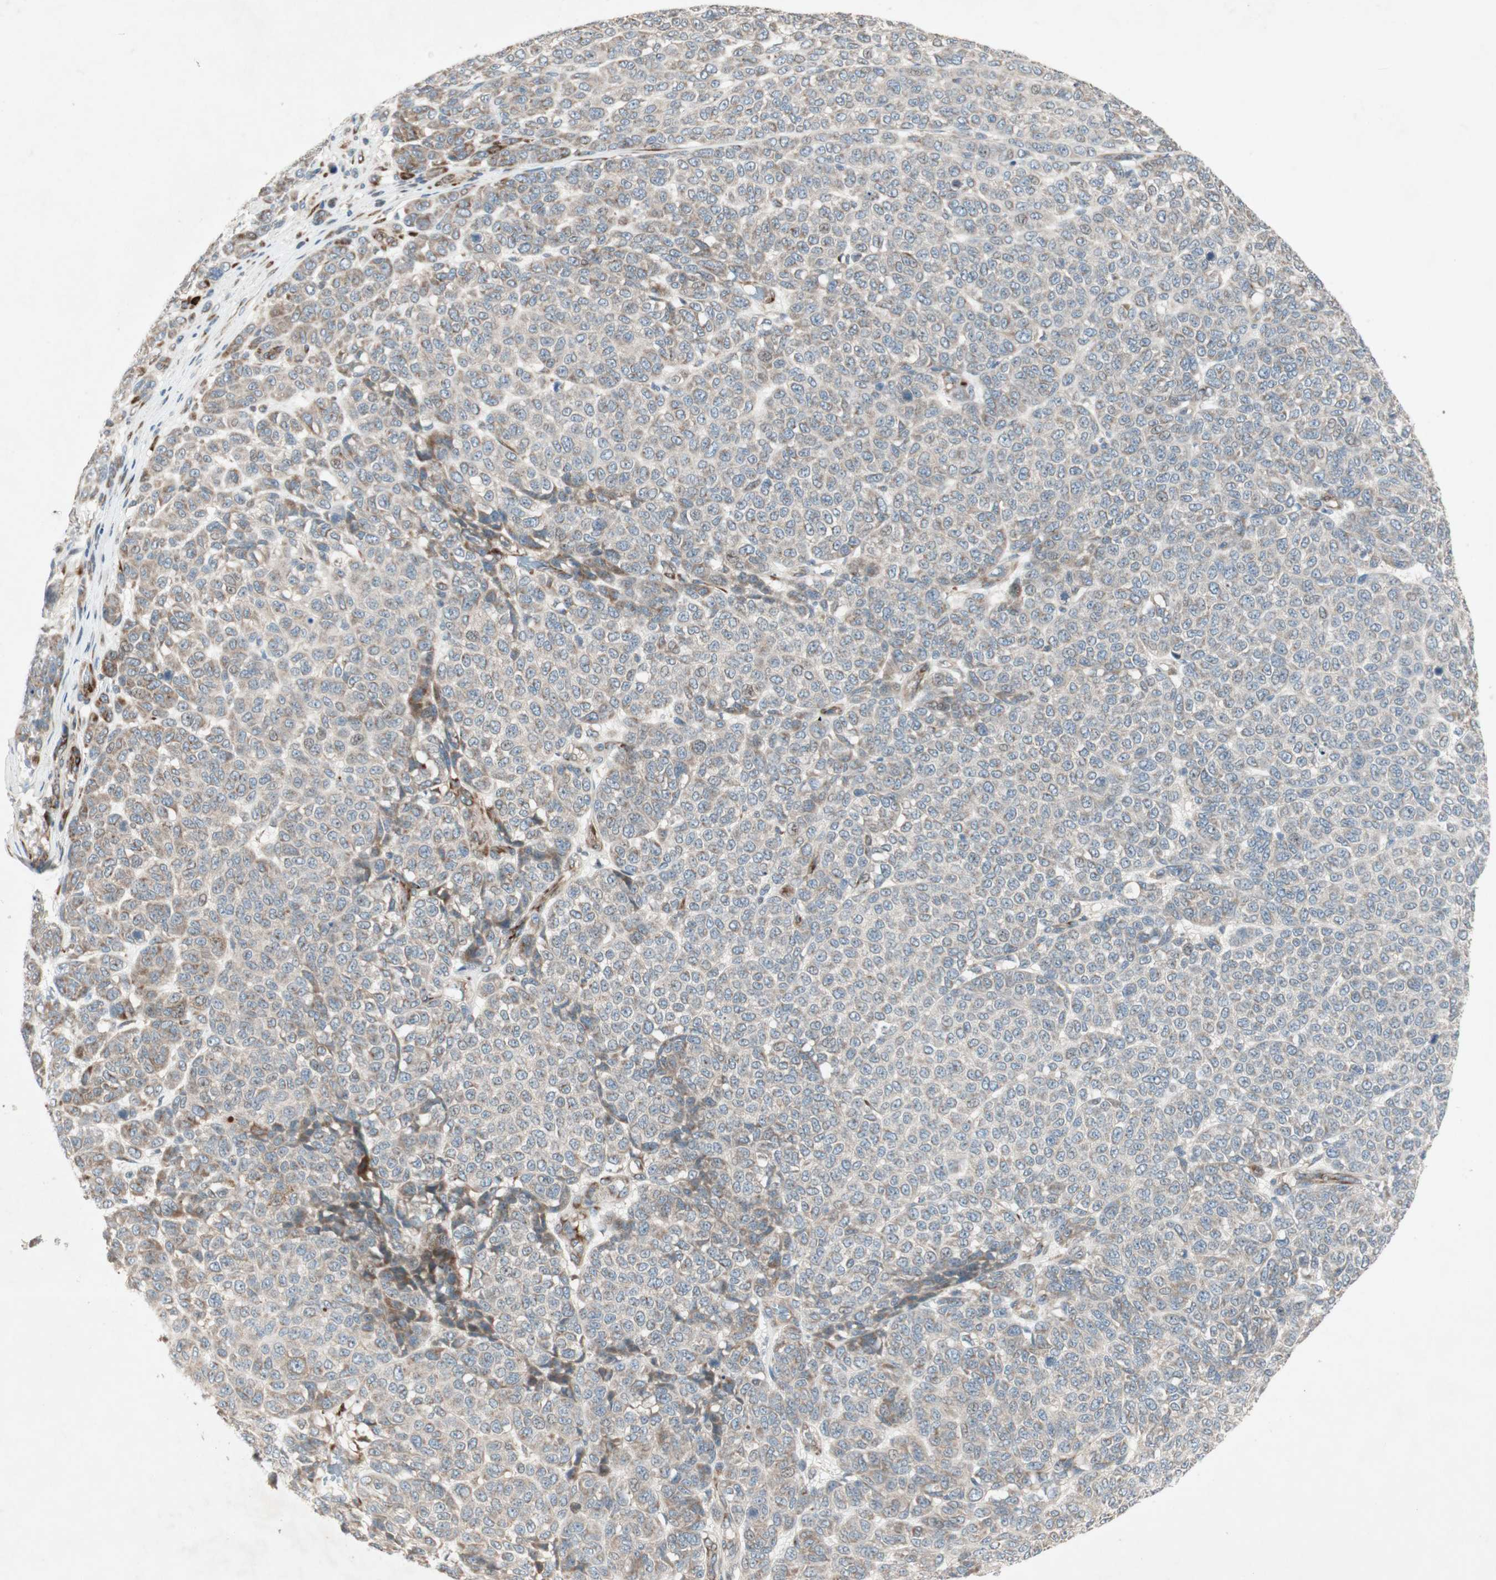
{"staining": {"intensity": "weak", "quantity": "25%-75%", "location": "cytoplasmic/membranous"}, "tissue": "melanoma", "cell_type": "Tumor cells", "image_type": "cancer", "snomed": [{"axis": "morphology", "description": "Malignant melanoma, NOS"}, {"axis": "topography", "description": "Skin"}], "caption": "A low amount of weak cytoplasmic/membranous staining is seen in approximately 25%-75% of tumor cells in melanoma tissue. The protein of interest is stained brown, and the nuclei are stained in blue (DAB (3,3'-diaminobenzidine) IHC with brightfield microscopy, high magnification).", "gene": "APOO", "patient": {"sex": "male", "age": 59}}